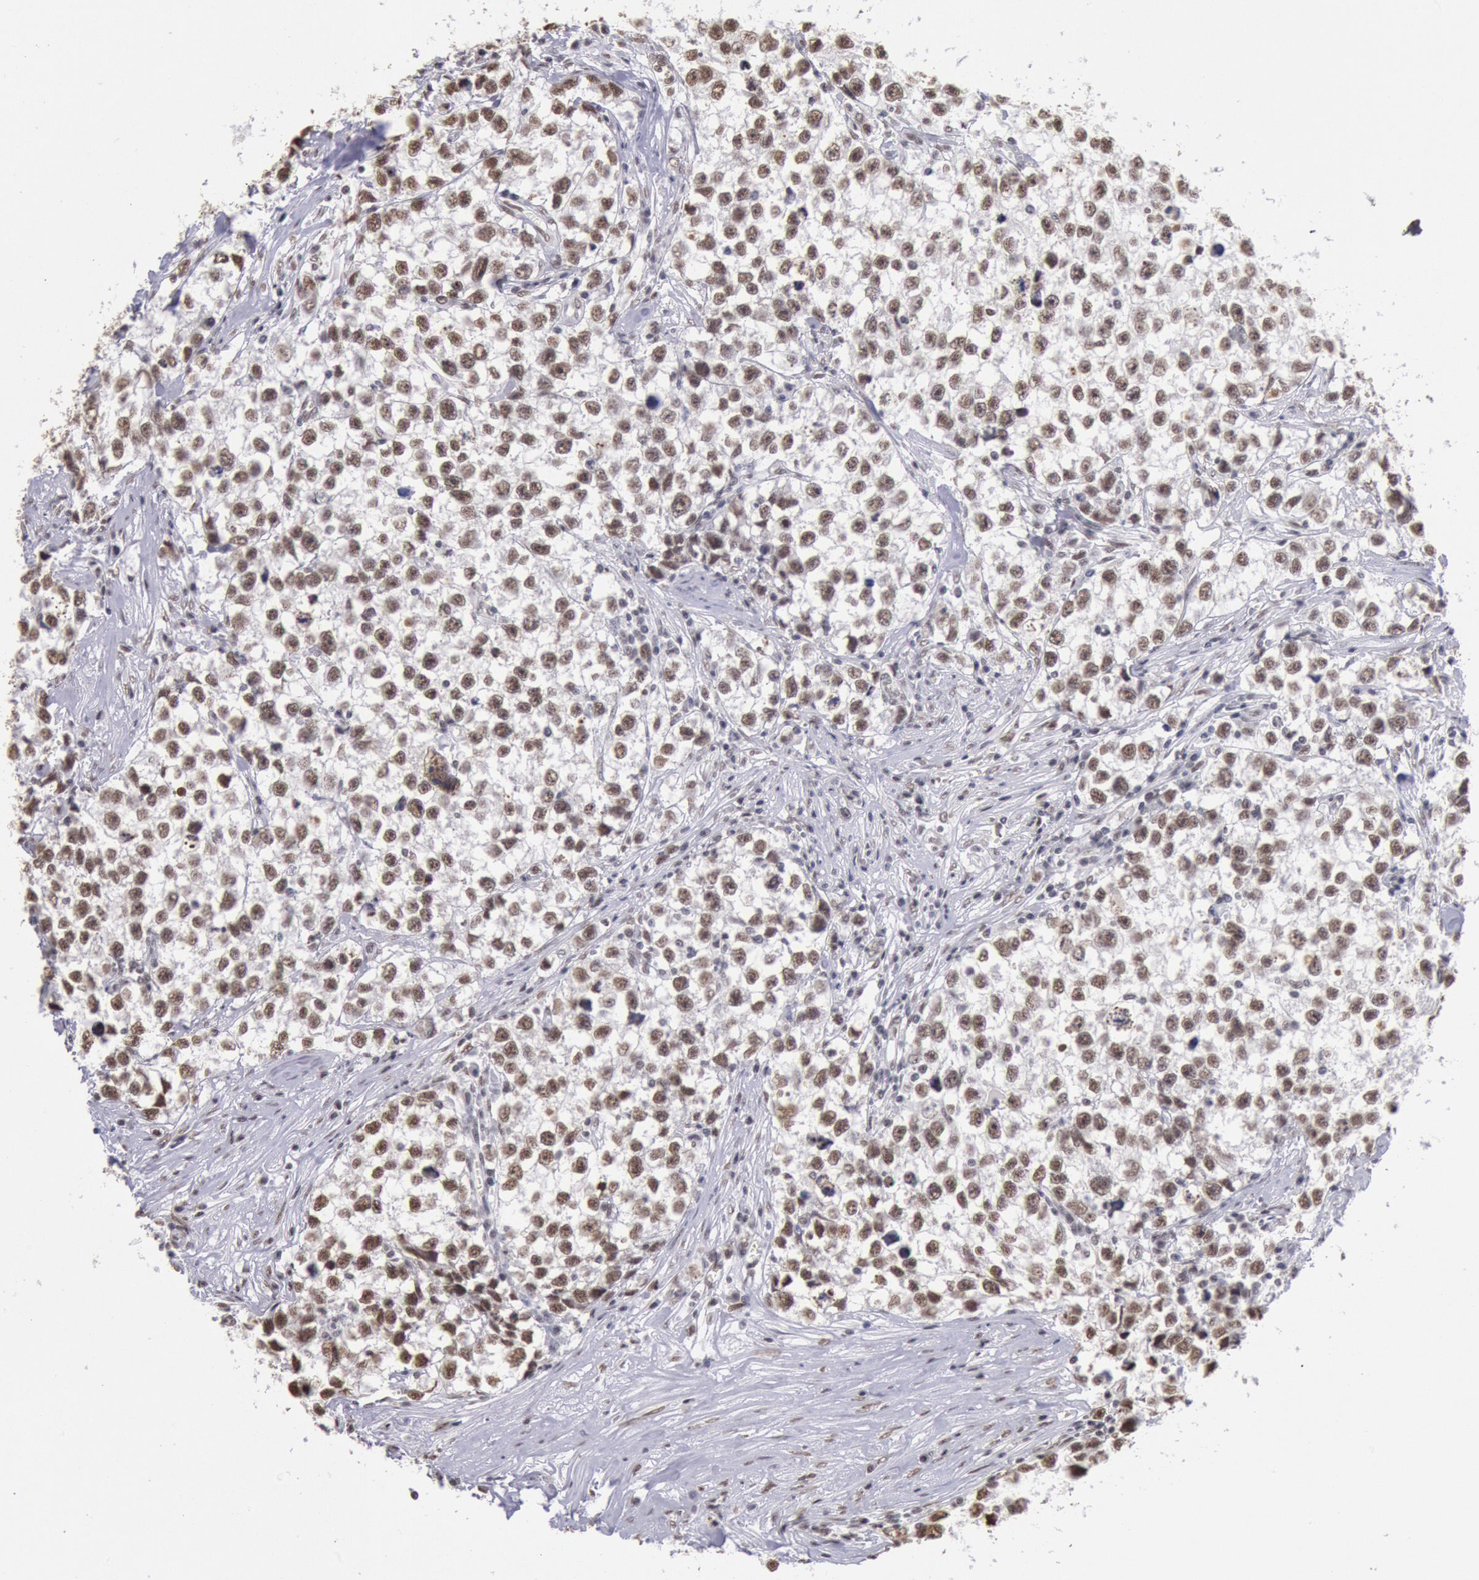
{"staining": {"intensity": "moderate", "quantity": ">75%", "location": "nuclear"}, "tissue": "testis cancer", "cell_type": "Tumor cells", "image_type": "cancer", "snomed": [{"axis": "morphology", "description": "Seminoma, NOS"}, {"axis": "morphology", "description": "Carcinoma, Embryonal, NOS"}, {"axis": "topography", "description": "Testis"}], "caption": "Immunohistochemical staining of testis cancer (seminoma) displays medium levels of moderate nuclear expression in about >75% of tumor cells.", "gene": "SNRPD3", "patient": {"sex": "male", "age": 30}}